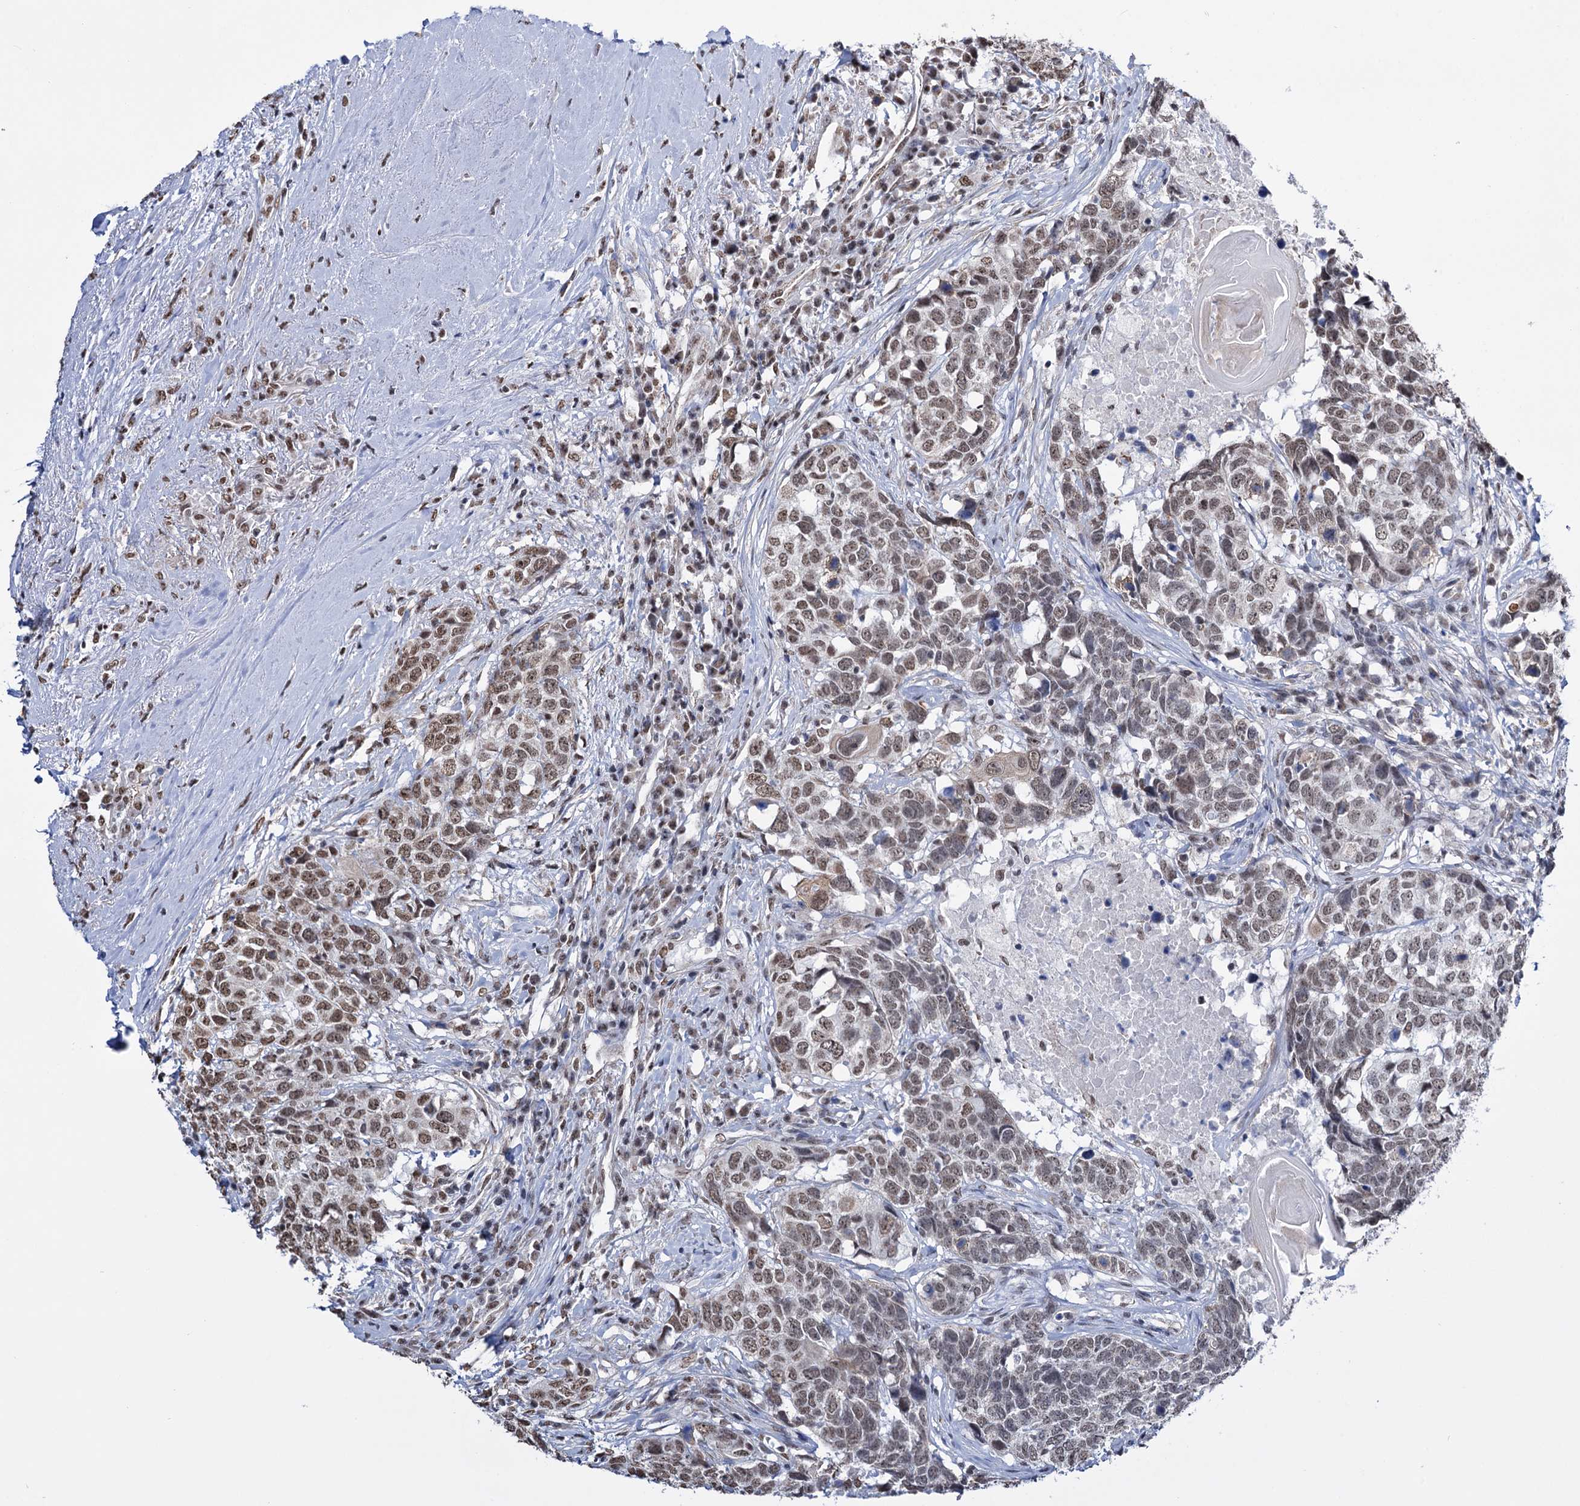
{"staining": {"intensity": "moderate", "quantity": "25%-75%", "location": "nuclear"}, "tissue": "head and neck cancer", "cell_type": "Tumor cells", "image_type": "cancer", "snomed": [{"axis": "morphology", "description": "Squamous cell carcinoma, NOS"}, {"axis": "topography", "description": "Head-Neck"}], "caption": "Head and neck squamous cell carcinoma stained with immunohistochemistry reveals moderate nuclear expression in approximately 25%-75% of tumor cells. (Brightfield microscopy of DAB IHC at high magnification).", "gene": "ABHD10", "patient": {"sex": "male", "age": 66}}